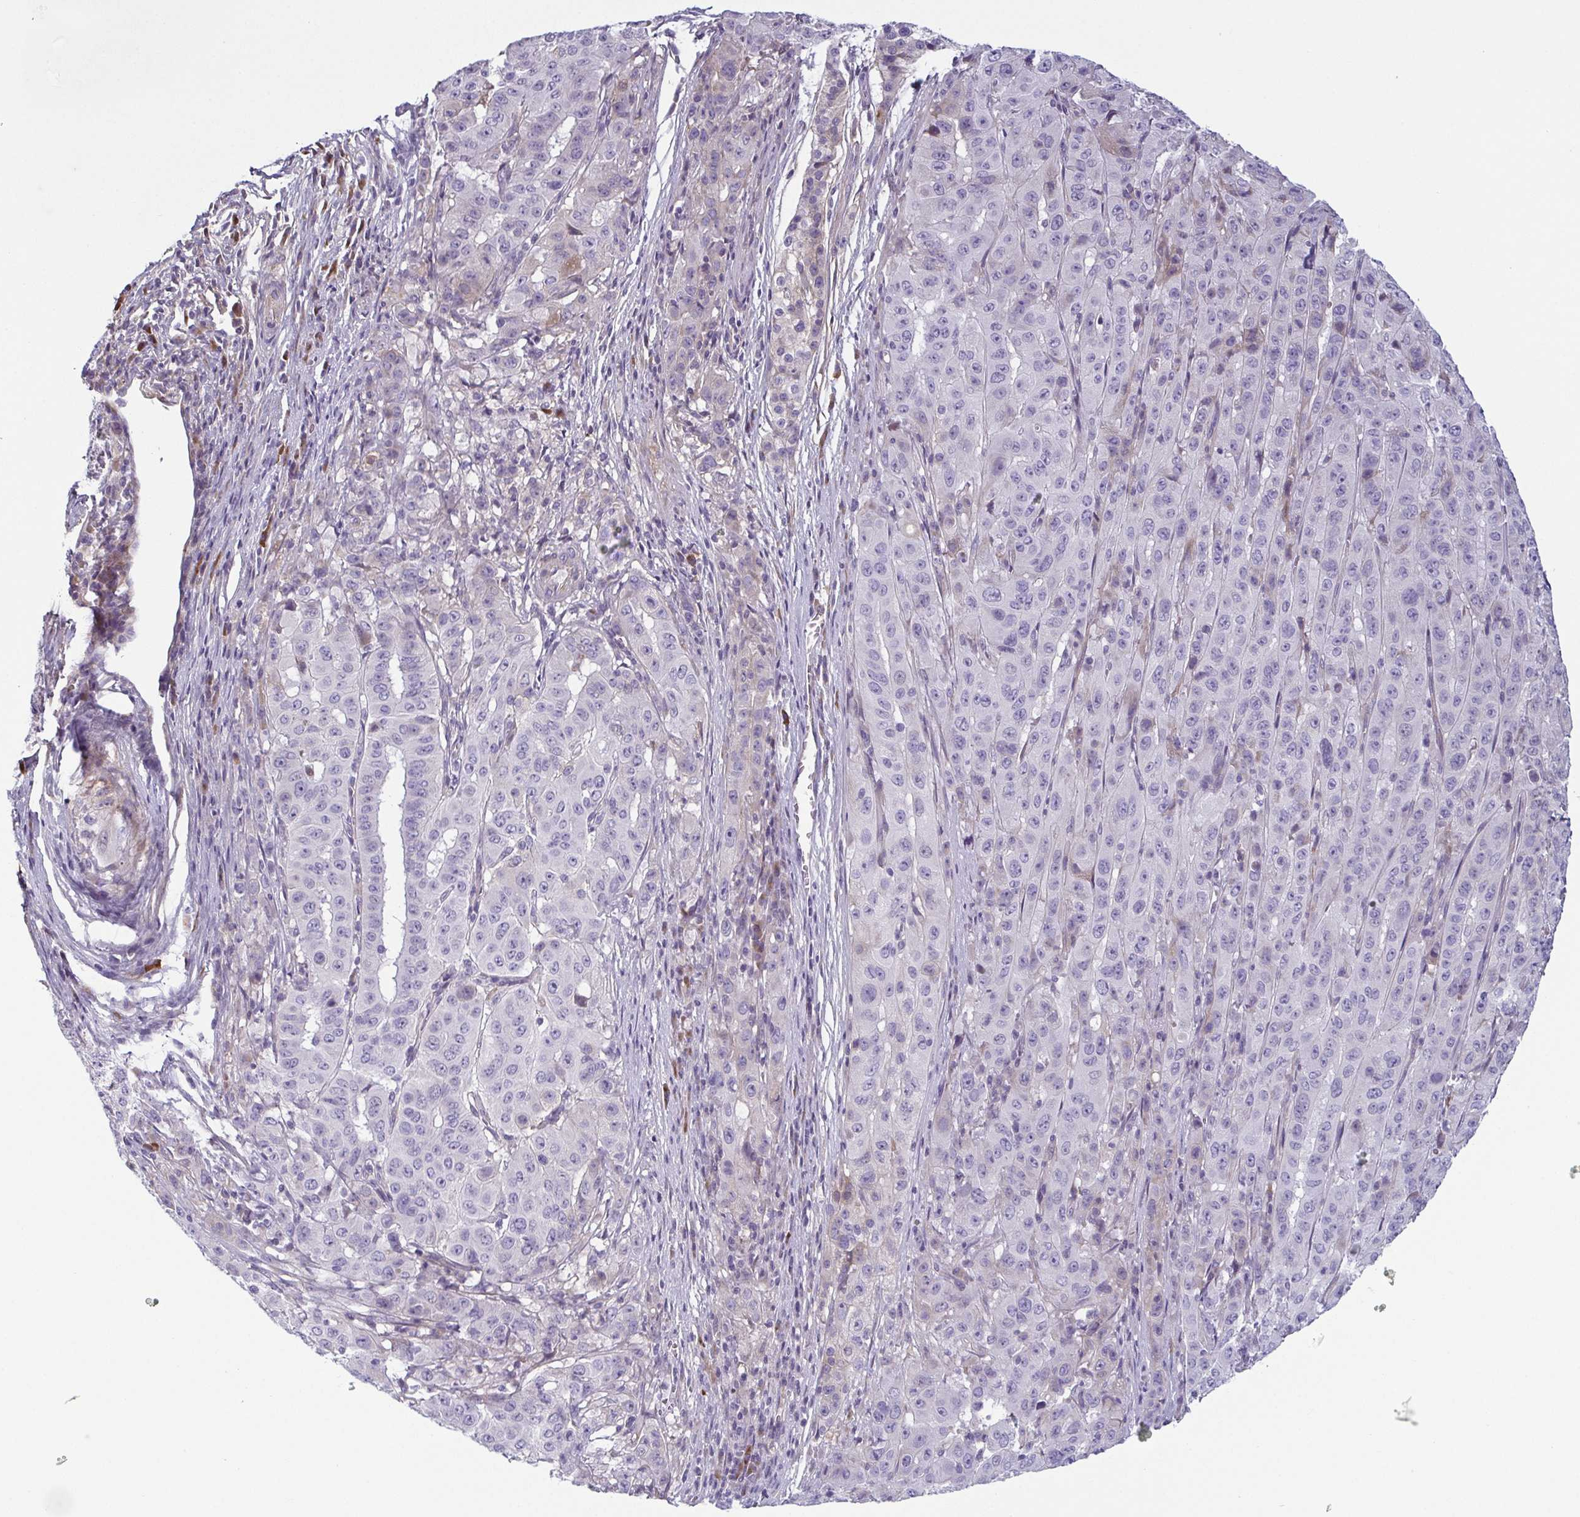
{"staining": {"intensity": "negative", "quantity": "none", "location": "none"}, "tissue": "pancreatic cancer", "cell_type": "Tumor cells", "image_type": "cancer", "snomed": [{"axis": "morphology", "description": "Adenocarcinoma, NOS"}, {"axis": "topography", "description": "Pancreas"}], "caption": "Tumor cells are negative for brown protein staining in pancreatic adenocarcinoma.", "gene": "ECM1", "patient": {"sex": "male", "age": 63}}